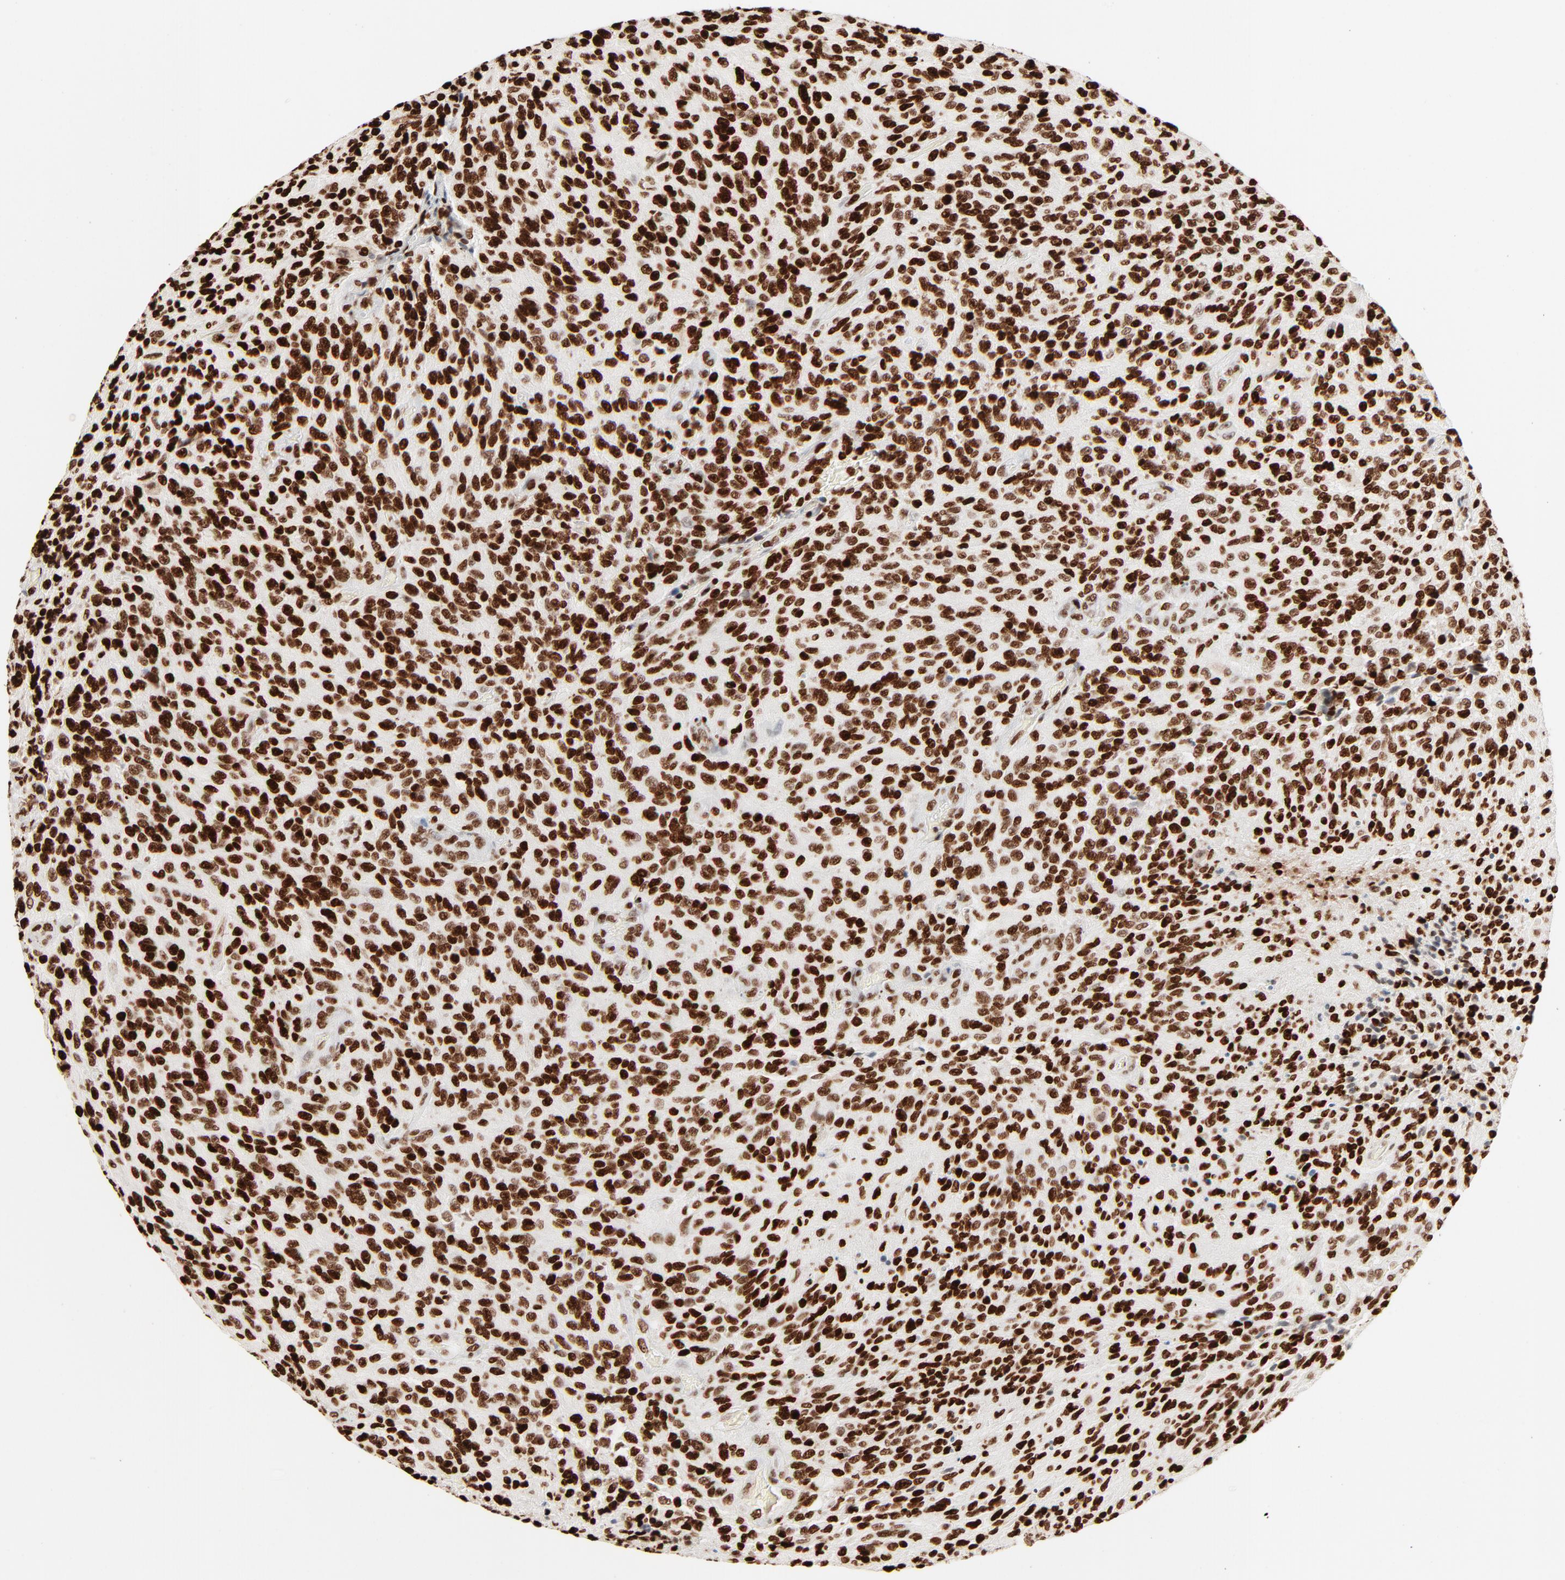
{"staining": {"intensity": "strong", "quantity": ">75%", "location": "nuclear"}, "tissue": "glioma", "cell_type": "Tumor cells", "image_type": "cancer", "snomed": [{"axis": "morphology", "description": "Normal tissue, NOS"}, {"axis": "morphology", "description": "Glioma, malignant, High grade"}, {"axis": "topography", "description": "Cerebral cortex"}], "caption": "IHC histopathology image of malignant glioma (high-grade) stained for a protein (brown), which exhibits high levels of strong nuclear expression in approximately >75% of tumor cells.", "gene": "HMGB2", "patient": {"sex": "male", "age": 56}}